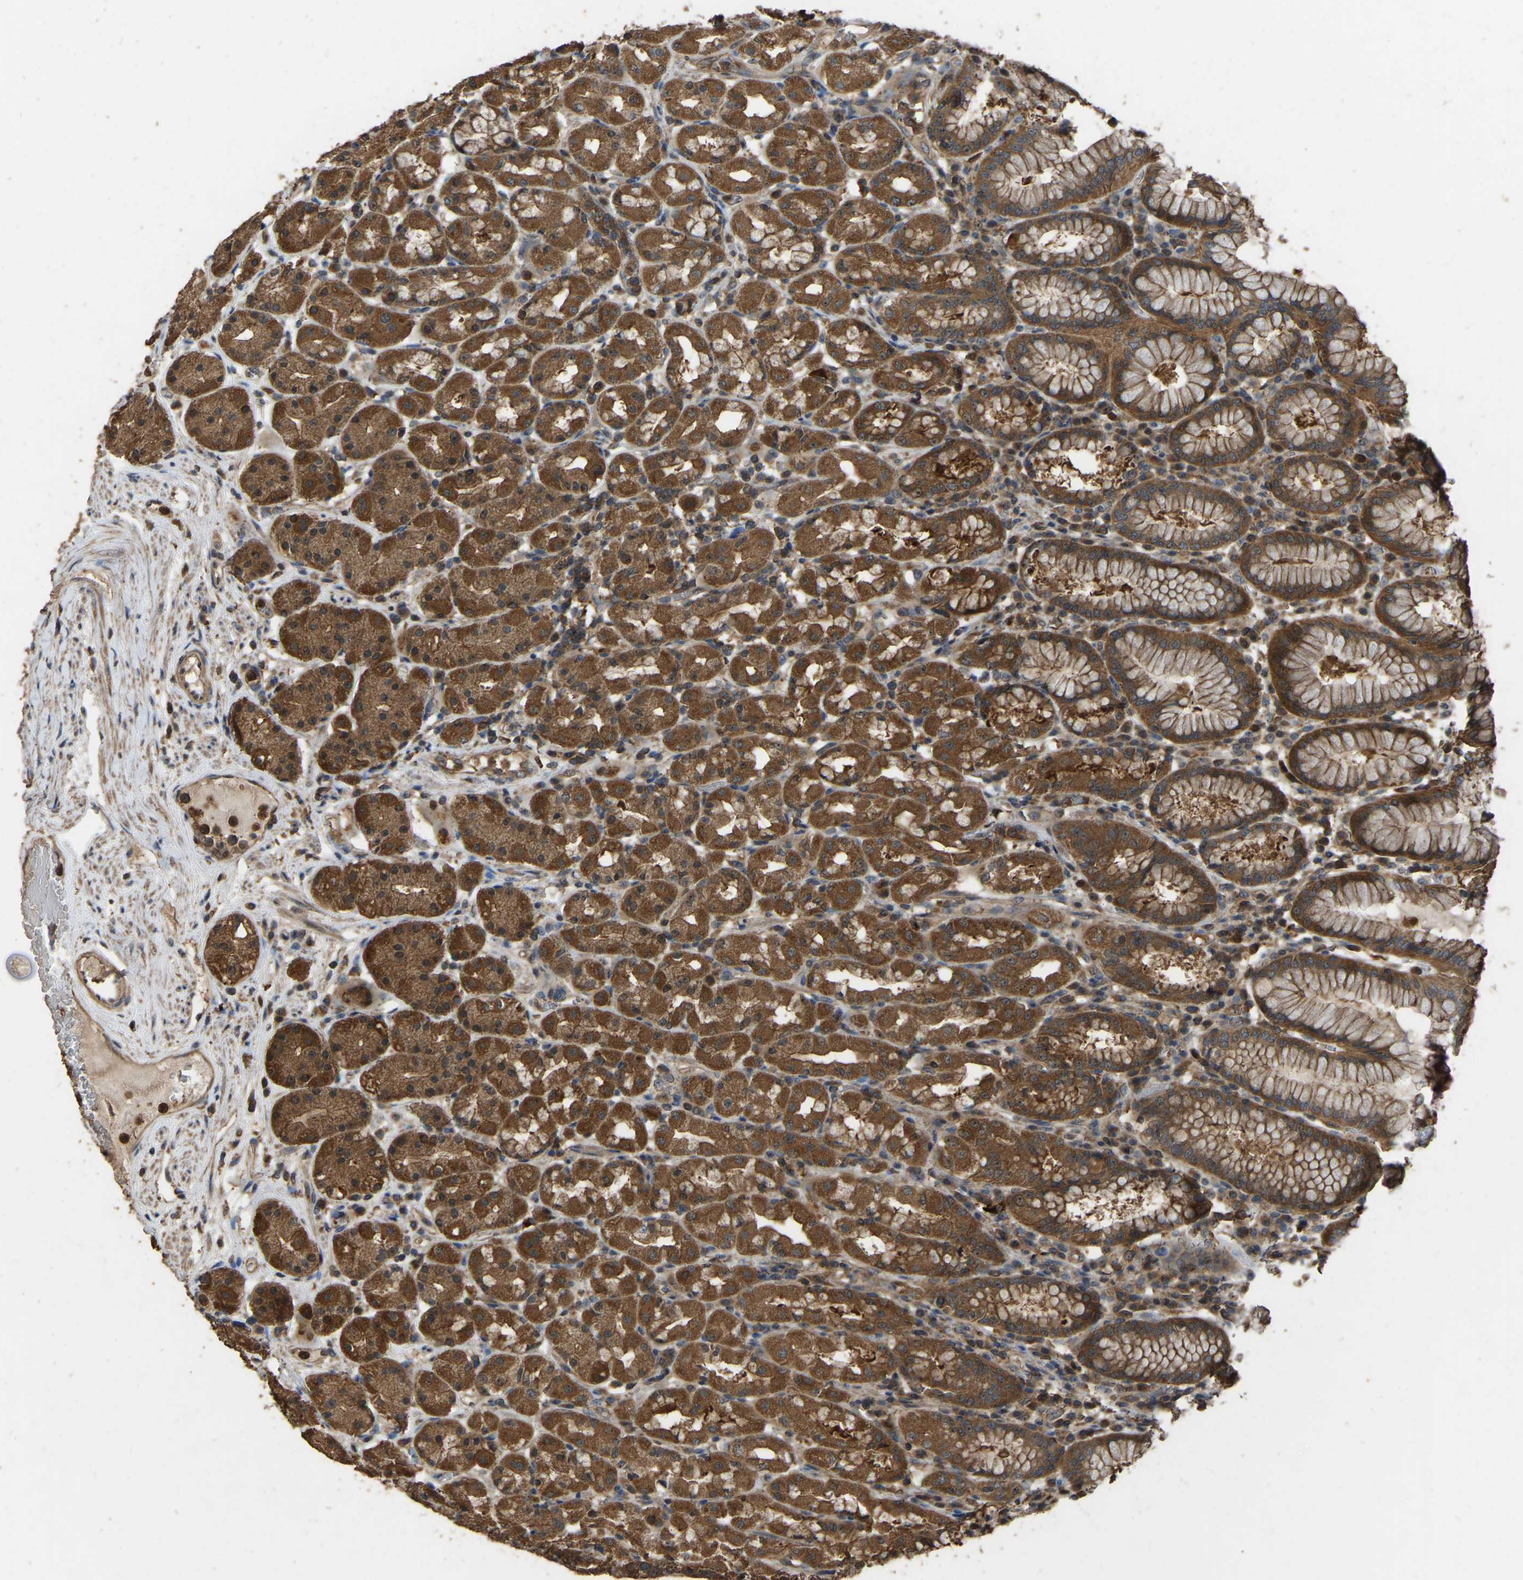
{"staining": {"intensity": "moderate", "quantity": ">75%", "location": "cytoplasmic/membranous"}, "tissue": "stomach", "cell_type": "Glandular cells", "image_type": "normal", "snomed": [{"axis": "morphology", "description": "Normal tissue, NOS"}, {"axis": "topography", "description": "Stomach"}, {"axis": "topography", "description": "Stomach, lower"}], "caption": "Unremarkable stomach displays moderate cytoplasmic/membranous staining in about >75% of glandular cells, visualized by immunohistochemistry. Using DAB (brown) and hematoxylin (blue) stains, captured at high magnification using brightfield microscopy.", "gene": "FHIT", "patient": {"sex": "female", "age": 56}}